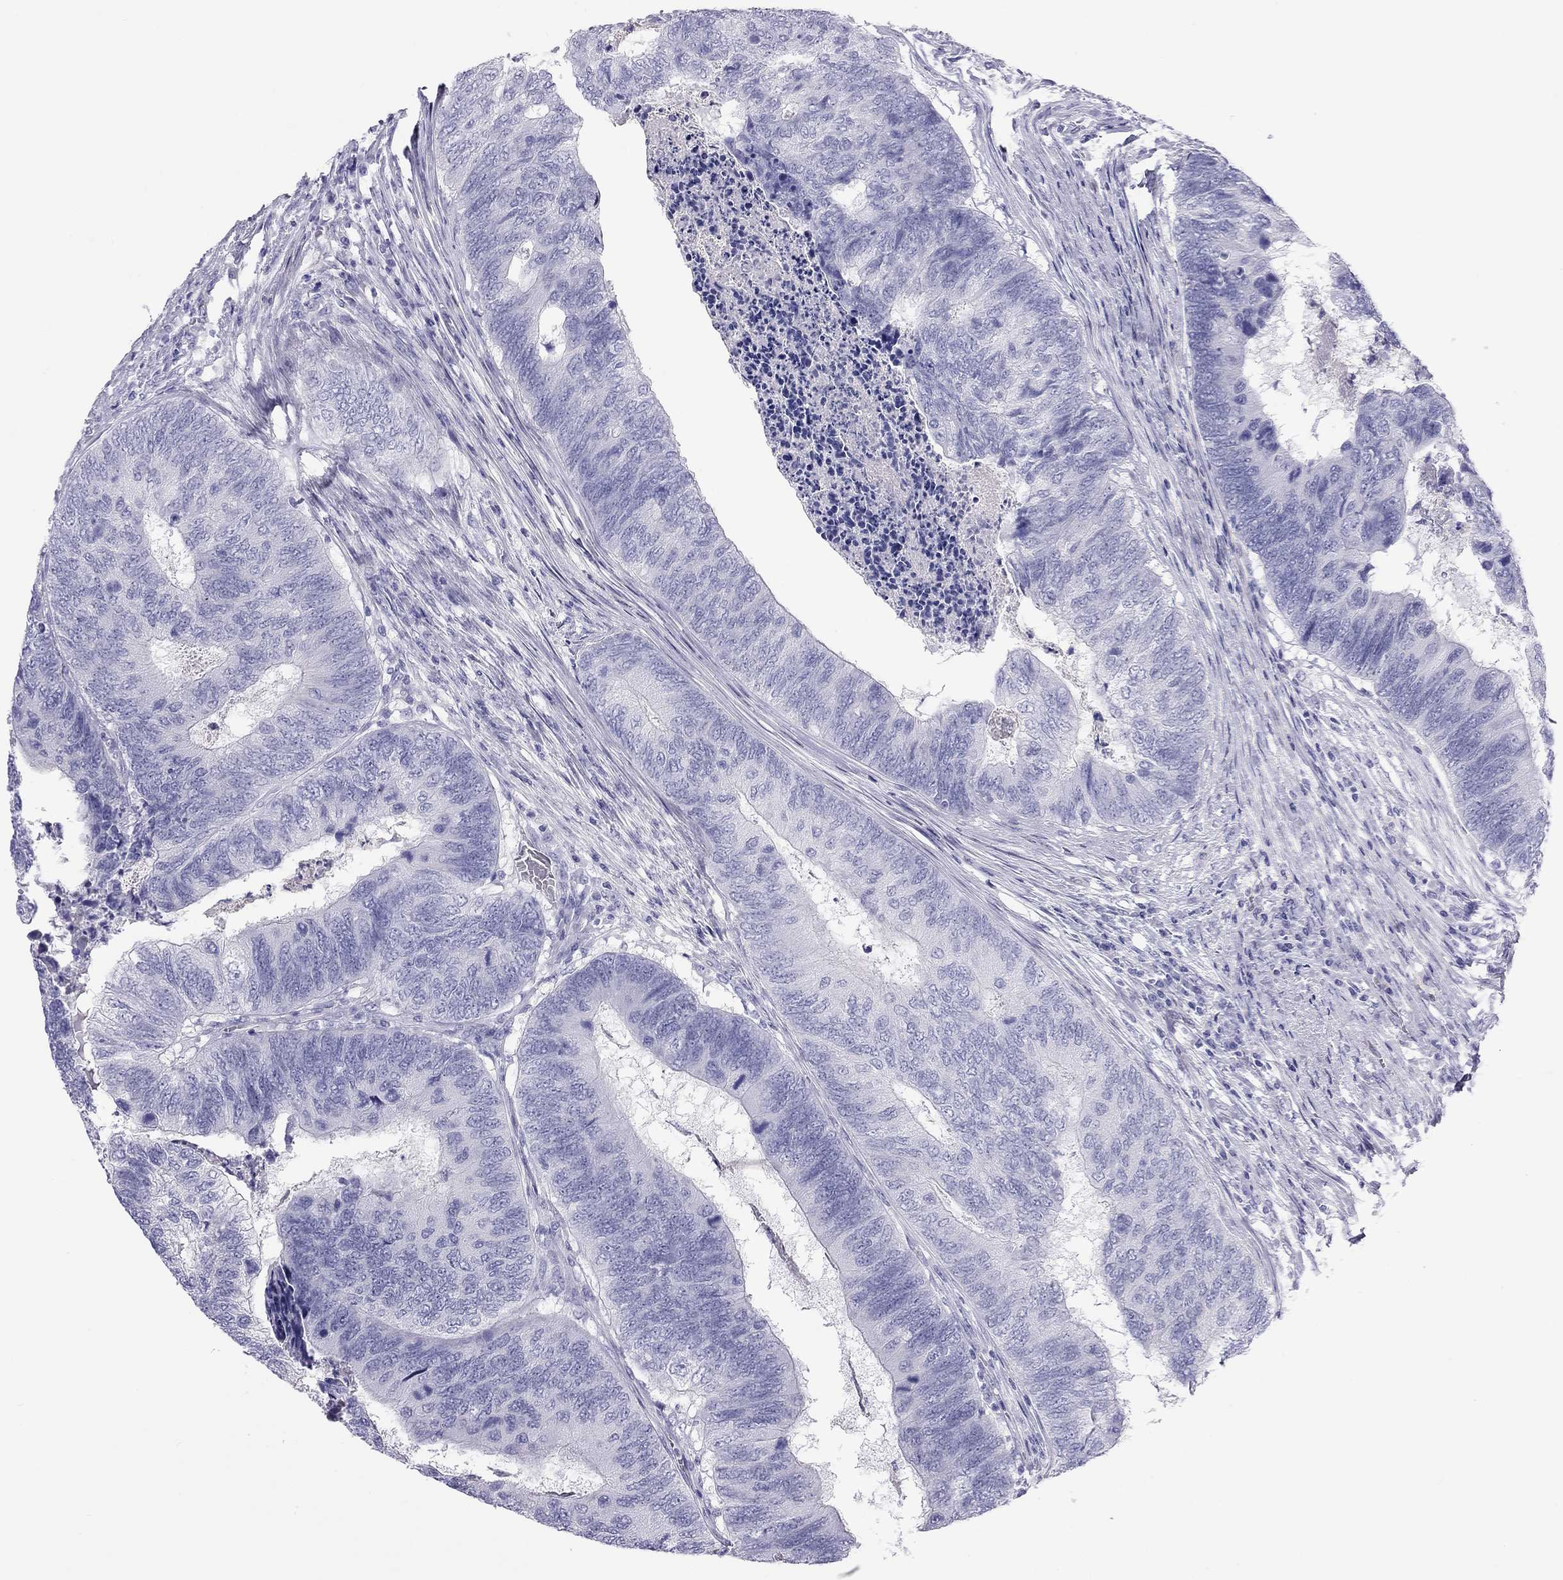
{"staining": {"intensity": "negative", "quantity": "none", "location": "none"}, "tissue": "colorectal cancer", "cell_type": "Tumor cells", "image_type": "cancer", "snomed": [{"axis": "morphology", "description": "Adenocarcinoma, NOS"}, {"axis": "topography", "description": "Colon"}], "caption": "A high-resolution histopathology image shows immunohistochemistry (IHC) staining of colorectal cancer, which displays no significant staining in tumor cells.", "gene": "FSCN3", "patient": {"sex": "female", "age": 67}}